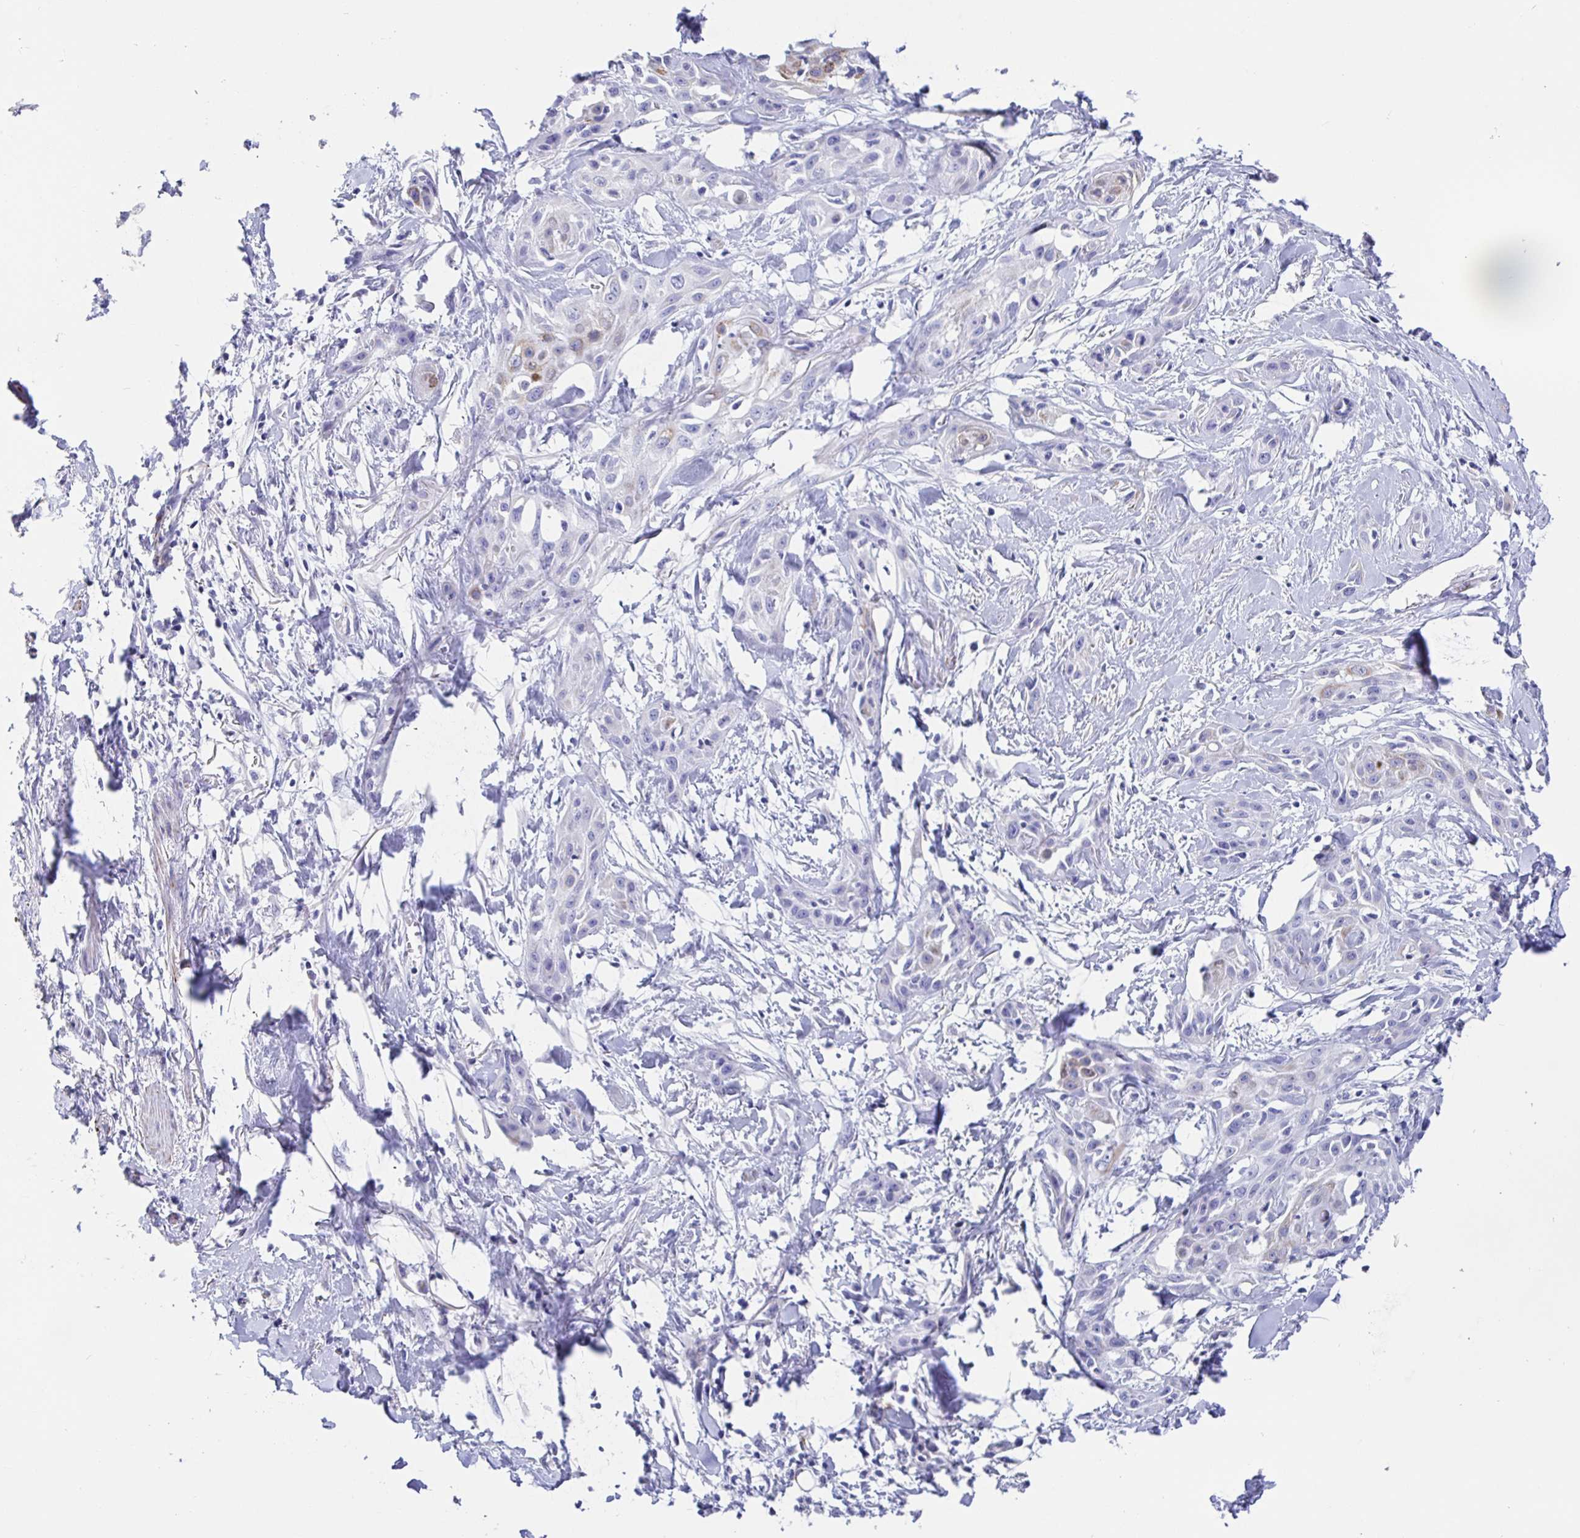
{"staining": {"intensity": "moderate", "quantity": "<25%", "location": "cytoplasmic/membranous"}, "tissue": "skin cancer", "cell_type": "Tumor cells", "image_type": "cancer", "snomed": [{"axis": "morphology", "description": "Squamous cell carcinoma, NOS"}, {"axis": "topography", "description": "Skin"}, {"axis": "topography", "description": "Anal"}], "caption": "Brown immunohistochemical staining in squamous cell carcinoma (skin) exhibits moderate cytoplasmic/membranous expression in about <25% of tumor cells.", "gene": "MAOA", "patient": {"sex": "male", "age": 64}}